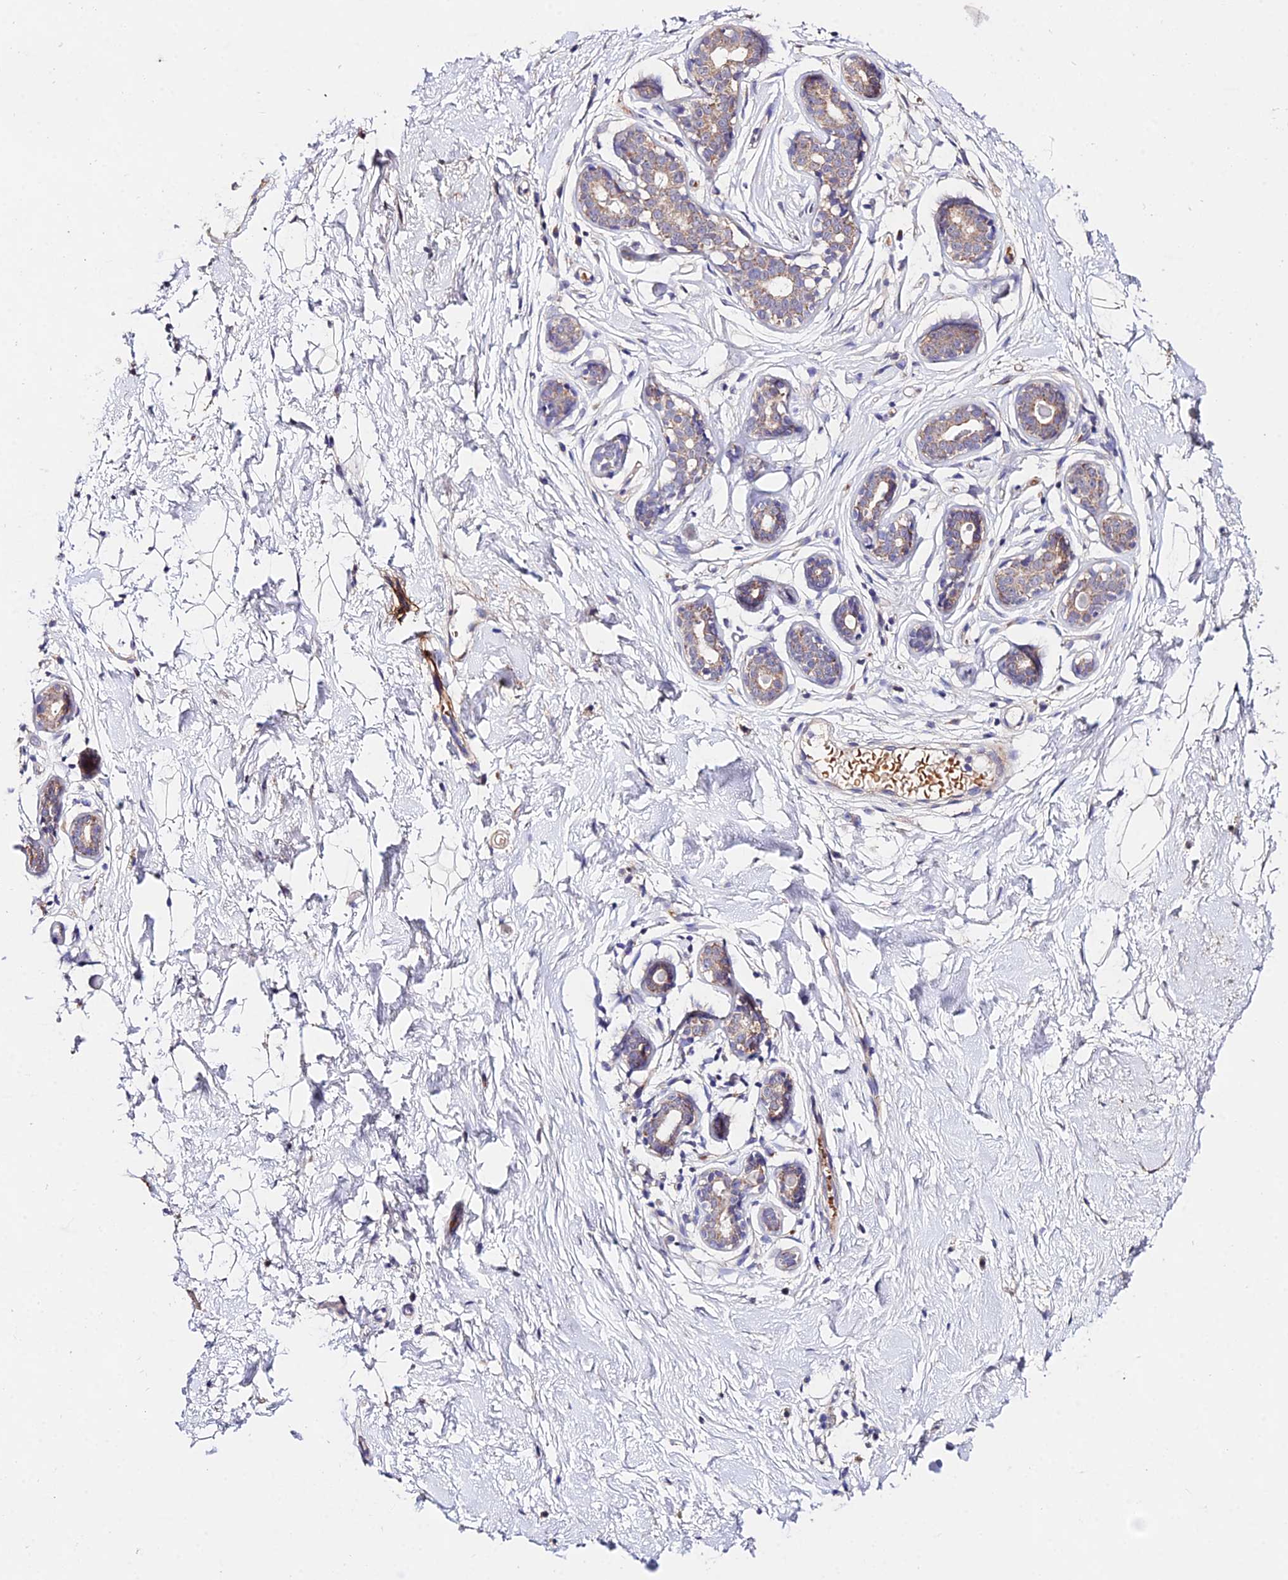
{"staining": {"intensity": "negative", "quantity": "none", "location": "none"}, "tissue": "breast", "cell_type": "Adipocytes", "image_type": "normal", "snomed": [{"axis": "morphology", "description": "Normal tissue, NOS"}, {"axis": "topography", "description": "Breast"}], "caption": "Immunohistochemistry (IHC) image of benign human breast stained for a protein (brown), which shows no positivity in adipocytes.", "gene": "WDR5B", "patient": {"sex": "female", "age": 23}}